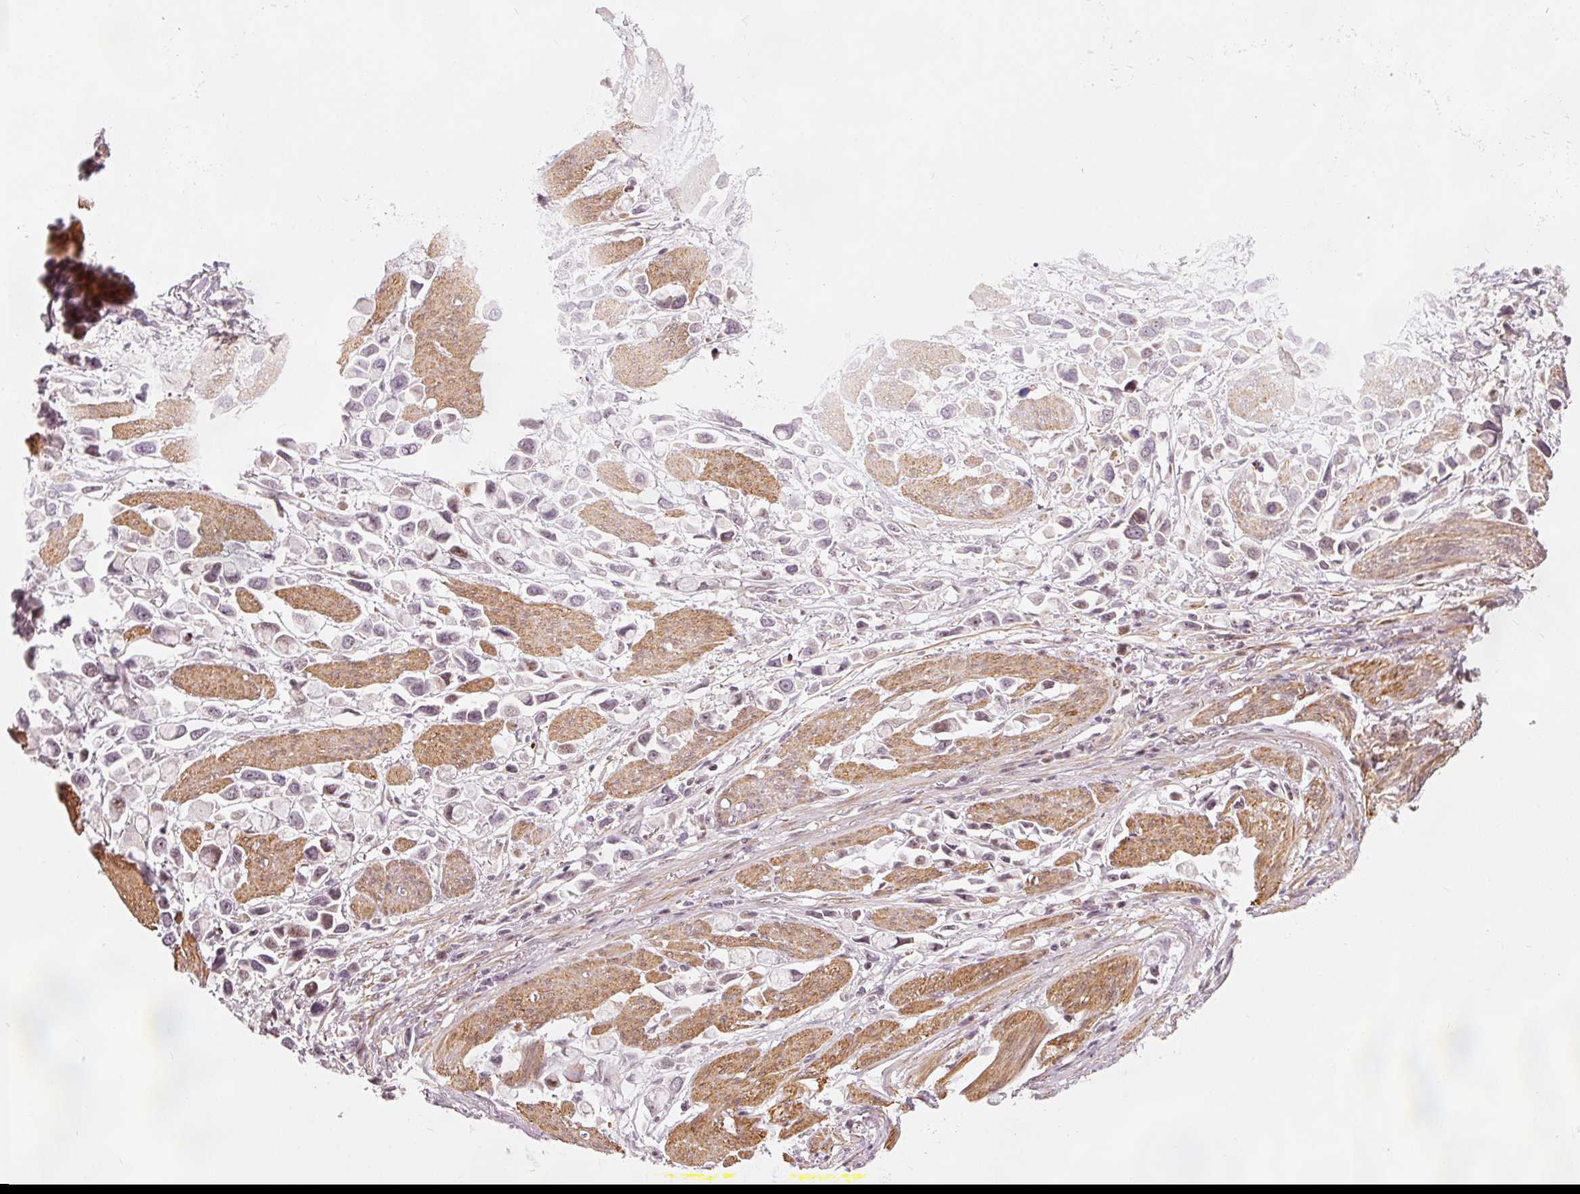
{"staining": {"intensity": "weak", "quantity": "<25%", "location": "nuclear"}, "tissue": "stomach cancer", "cell_type": "Tumor cells", "image_type": "cancer", "snomed": [{"axis": "morphology", "description": "Adenocarcinoma, NOS"}, {"axis": "topography", "description": "Stomach"}], "caption": "Histopathology image shows no significant protein expression in tumor cells of stomach cancer. (DAB IHC visualized using brightfield microscopy, high magnification).", "gene": "MXRA8", "patient": {"sex": "female", "age": 81}}